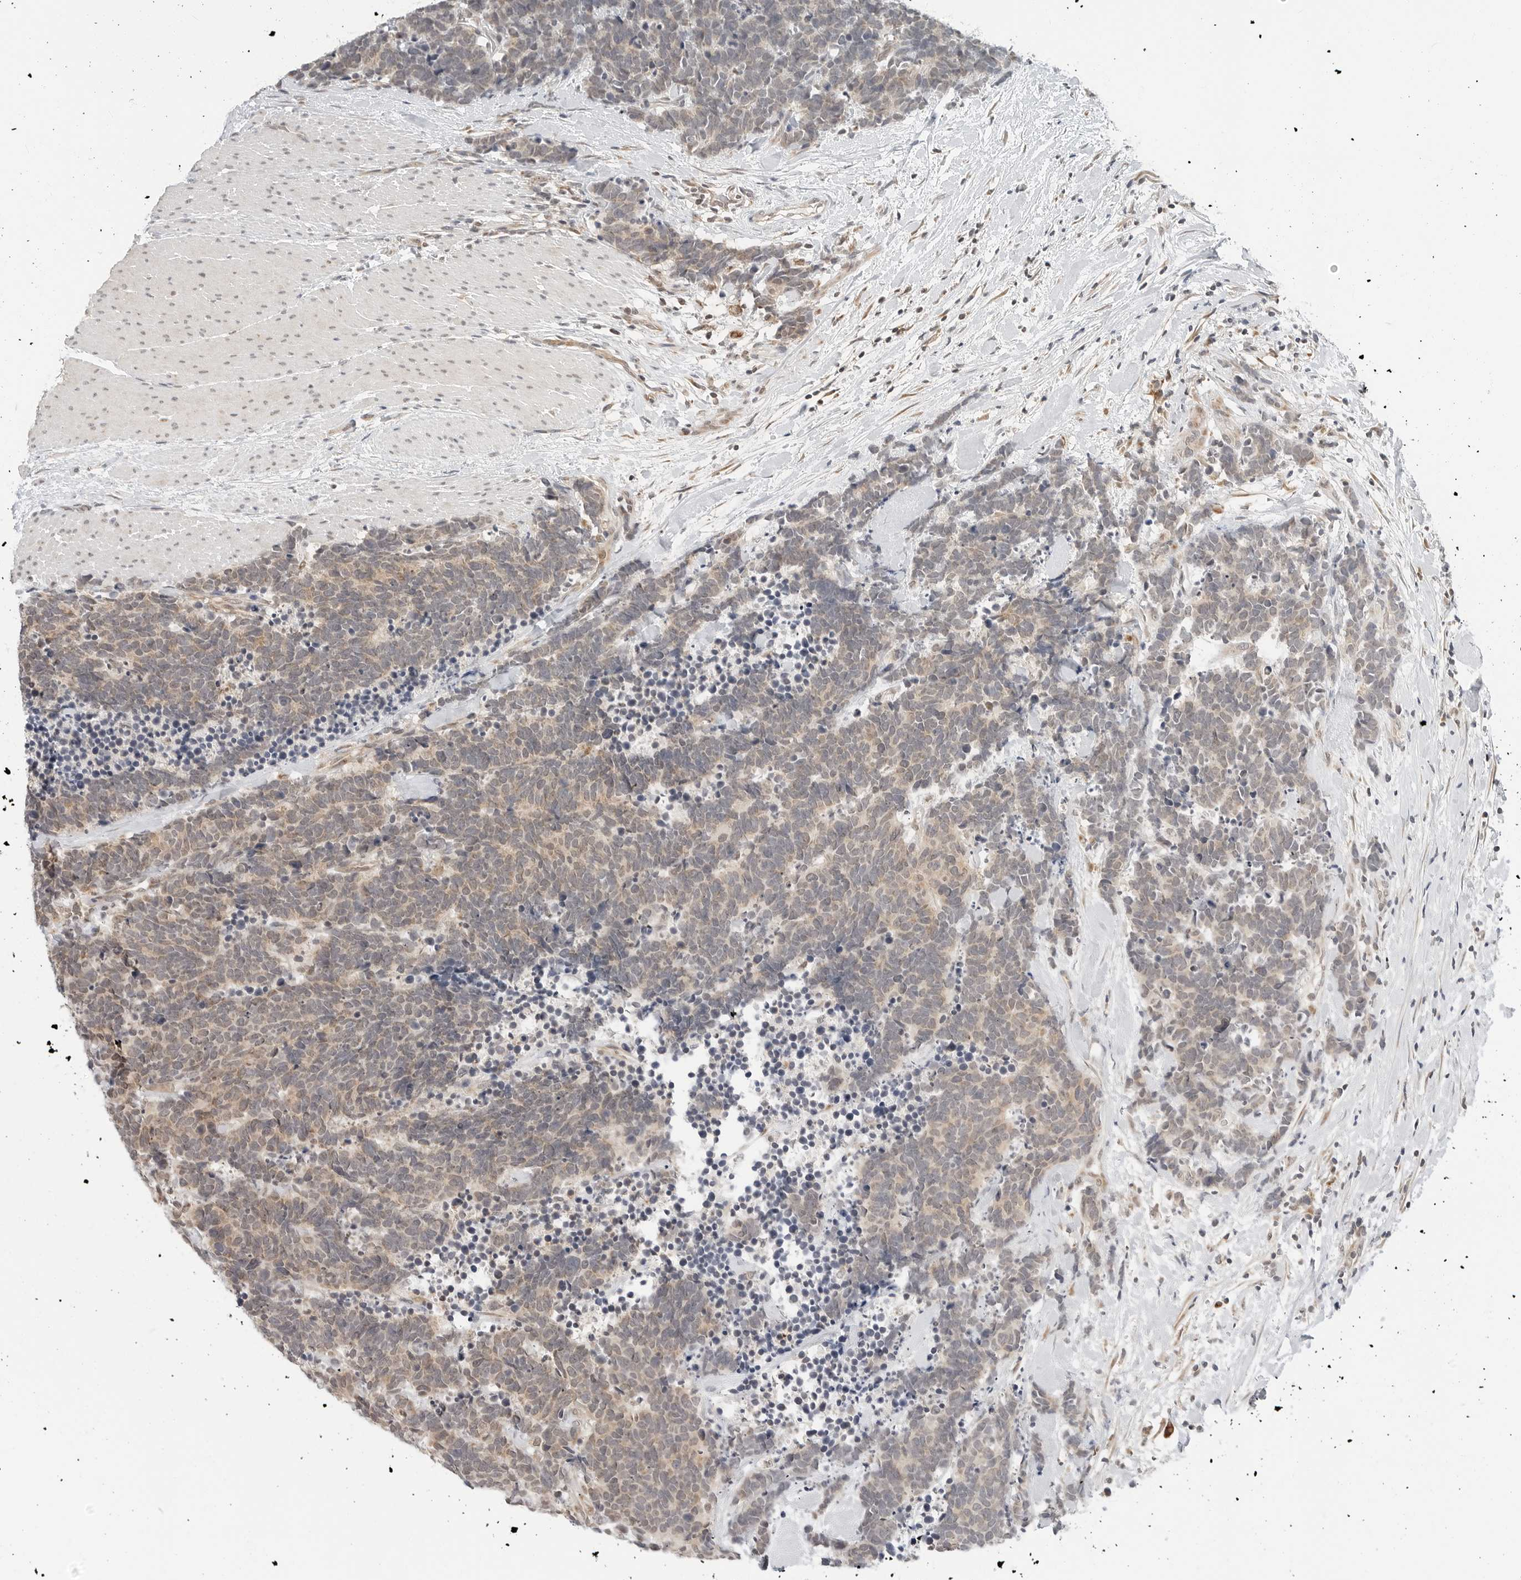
{"staining": {"intensity": "weak", "quantity": ">75%", "location": "cytoplasmic/membranous"}, "tissue": "carcinoid", "cell_type": "Tumor cells", "image_type": "cancer", "snomed": [{"axis": "morphology", "description": "Carcinoma, NOS"}, {"axis": "morphology", "description": "Carcinoid, malignant, NOS"}, {"axis": "topography", "description": "Urinary bladder"}], "caption": "Human carcinoid (malignant) stained with a protein marker demonstrates weak staining in tumor cells.", "gene": "POLR3GL", "patient": {"sex": "male", "age": 57}}